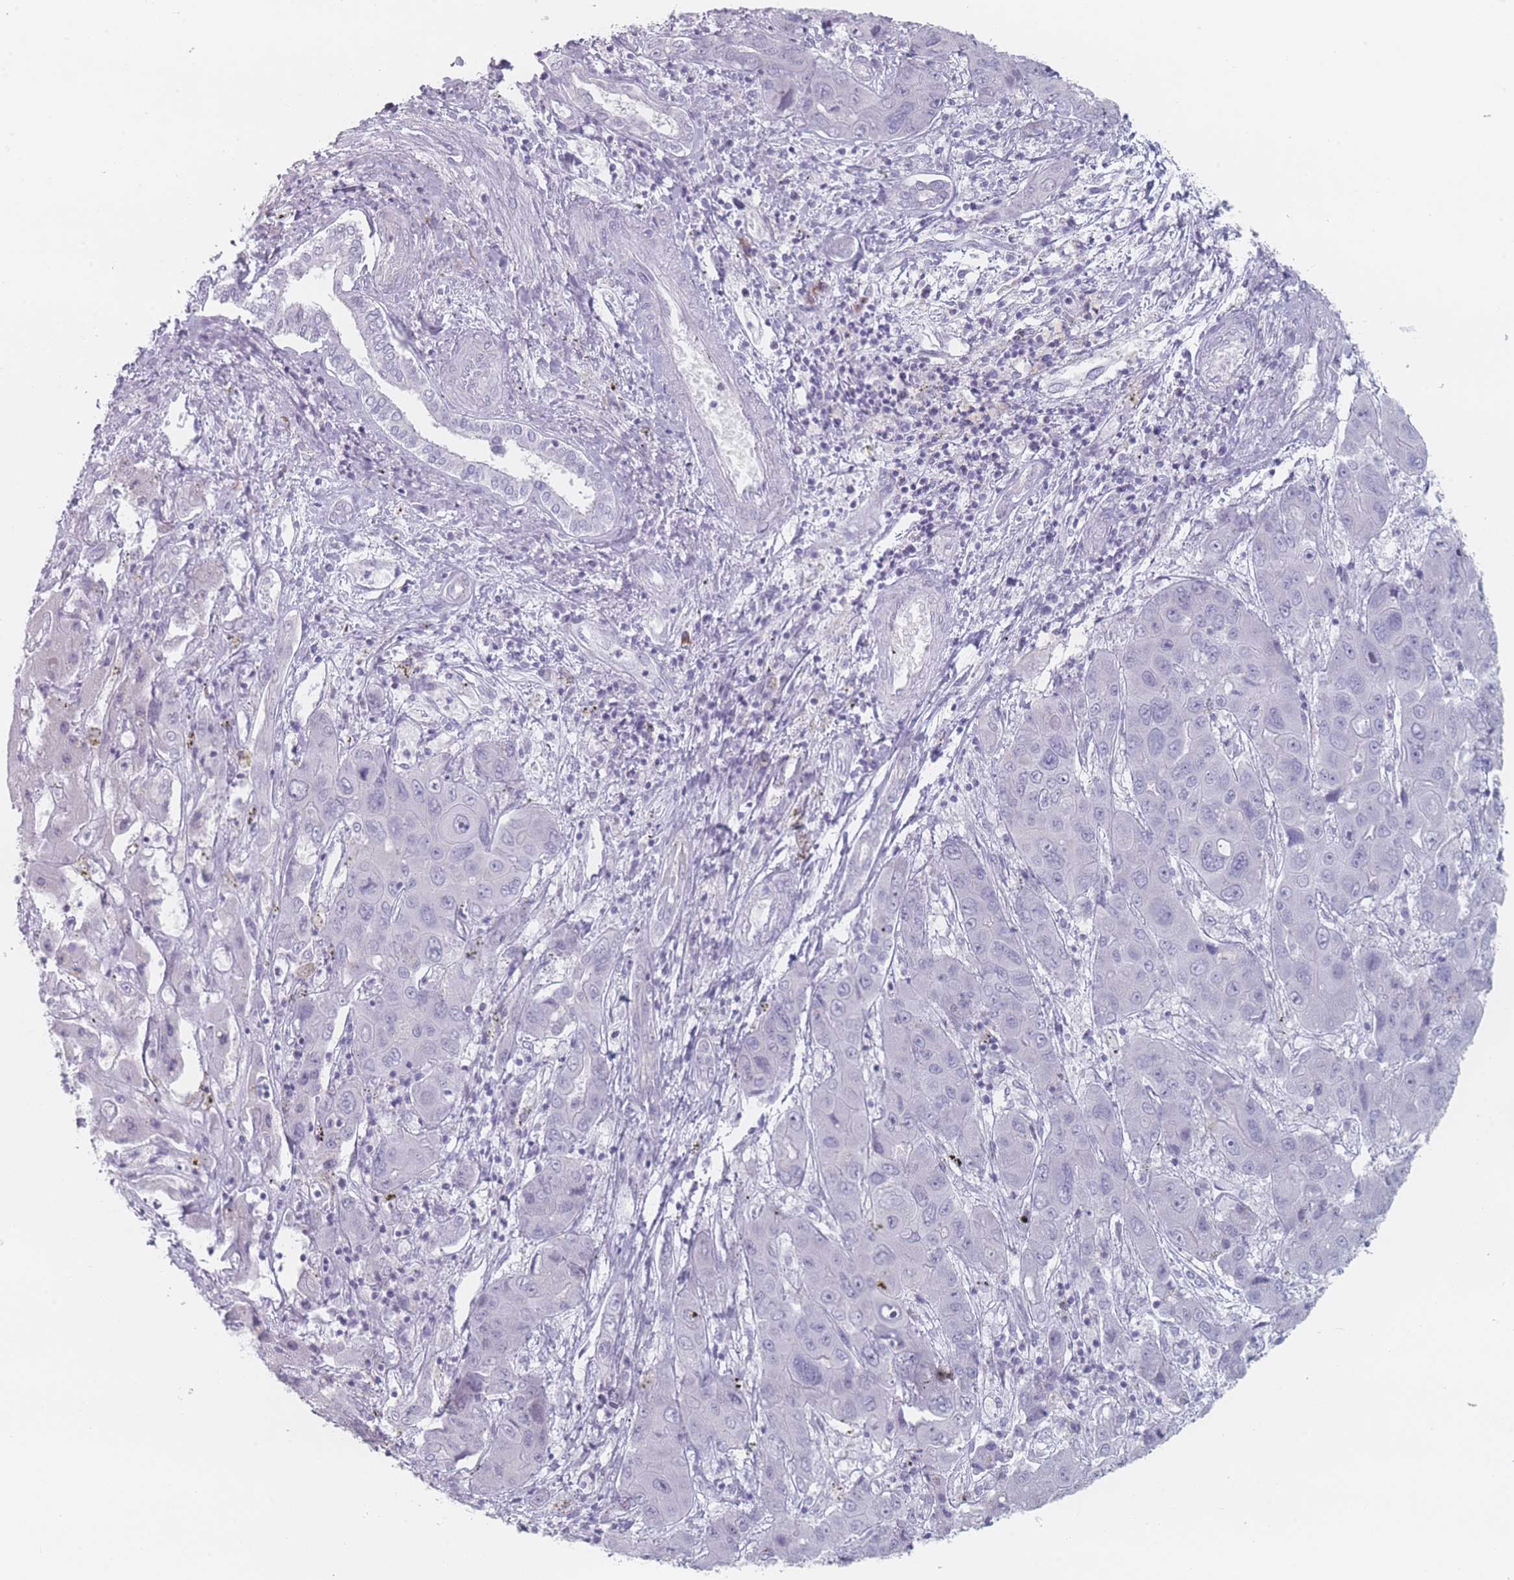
{"staining": {"intensity": "negative", "quantity": "none", "location": "none"}, "tissue": "liver cancer", "cell_type": "Tumor cells", "image_type": "cancer", "snomed": [{"axis": "morphology", "description": "Cholangiocarcinoma"}, {"axis": "topography", "description": "Liver"}], "caption": "DAB (3,3'-diaminobenzidine) immunohistochemical staining of human liver cholangiocarcinoma demonstrates no significant expression in tumor cells.", "gene": "RNF4", "patient": {"sex": "male", "age": 67}}